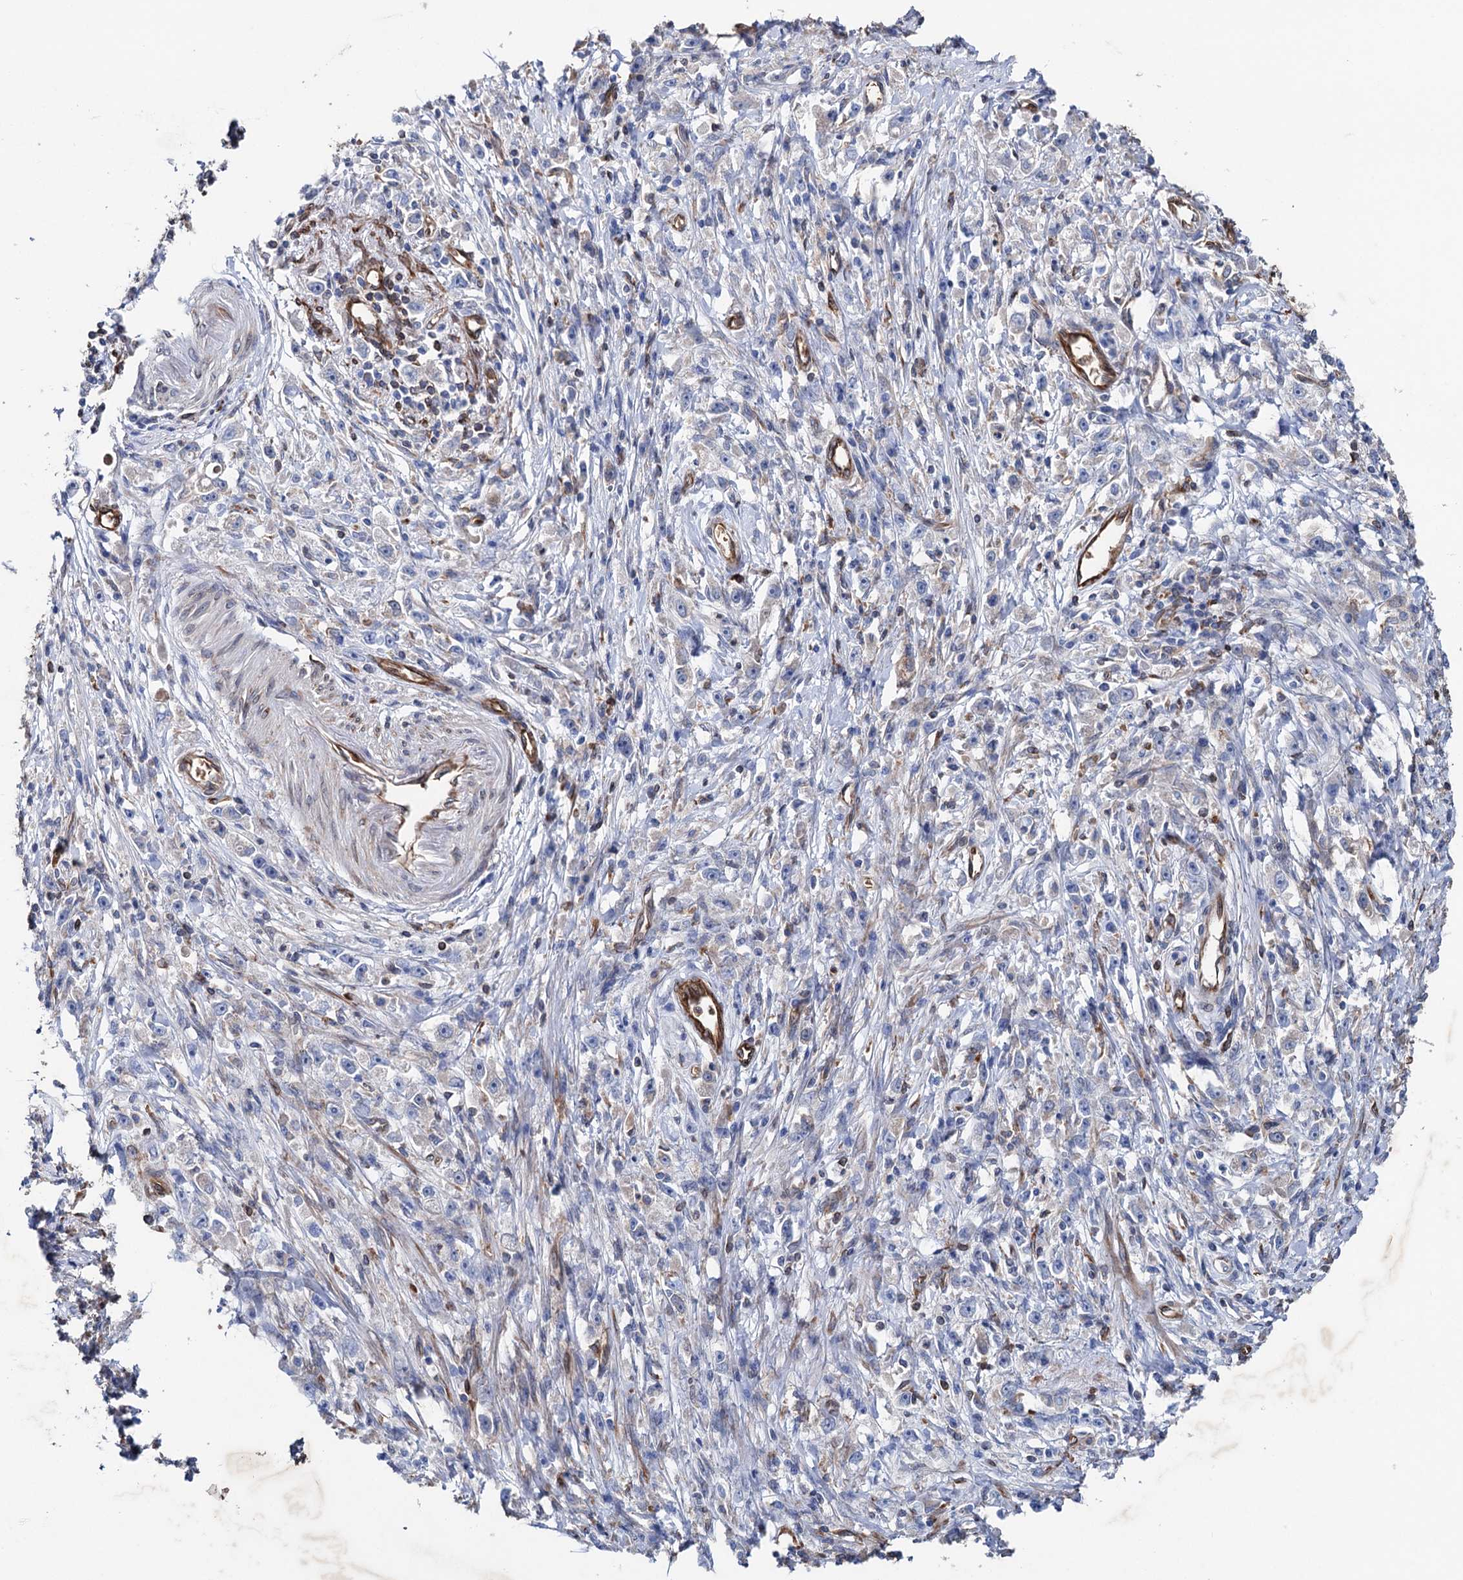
{"staining": {"intensity": "negative", "quantity": "none", "location": "none"}, "tissue": "stomach cancer", "cell_type": "Tumor cells", "image_type": "cancer", "snomed": [{"axis": "morphology", "description": "Adenocarcinoma, NOS"}, {"axis": "topography", "description": "Stomach"}], "caption": "IHC micrograph of stomach adenocarcinoma stained for a protein (brown), which shows no positivity in tumor cells. (Brightfield microscopy of DAB immunohistochemistry at high magnification).", "gene": "STING1", "patient": {"sex": "female", "age": 59}}